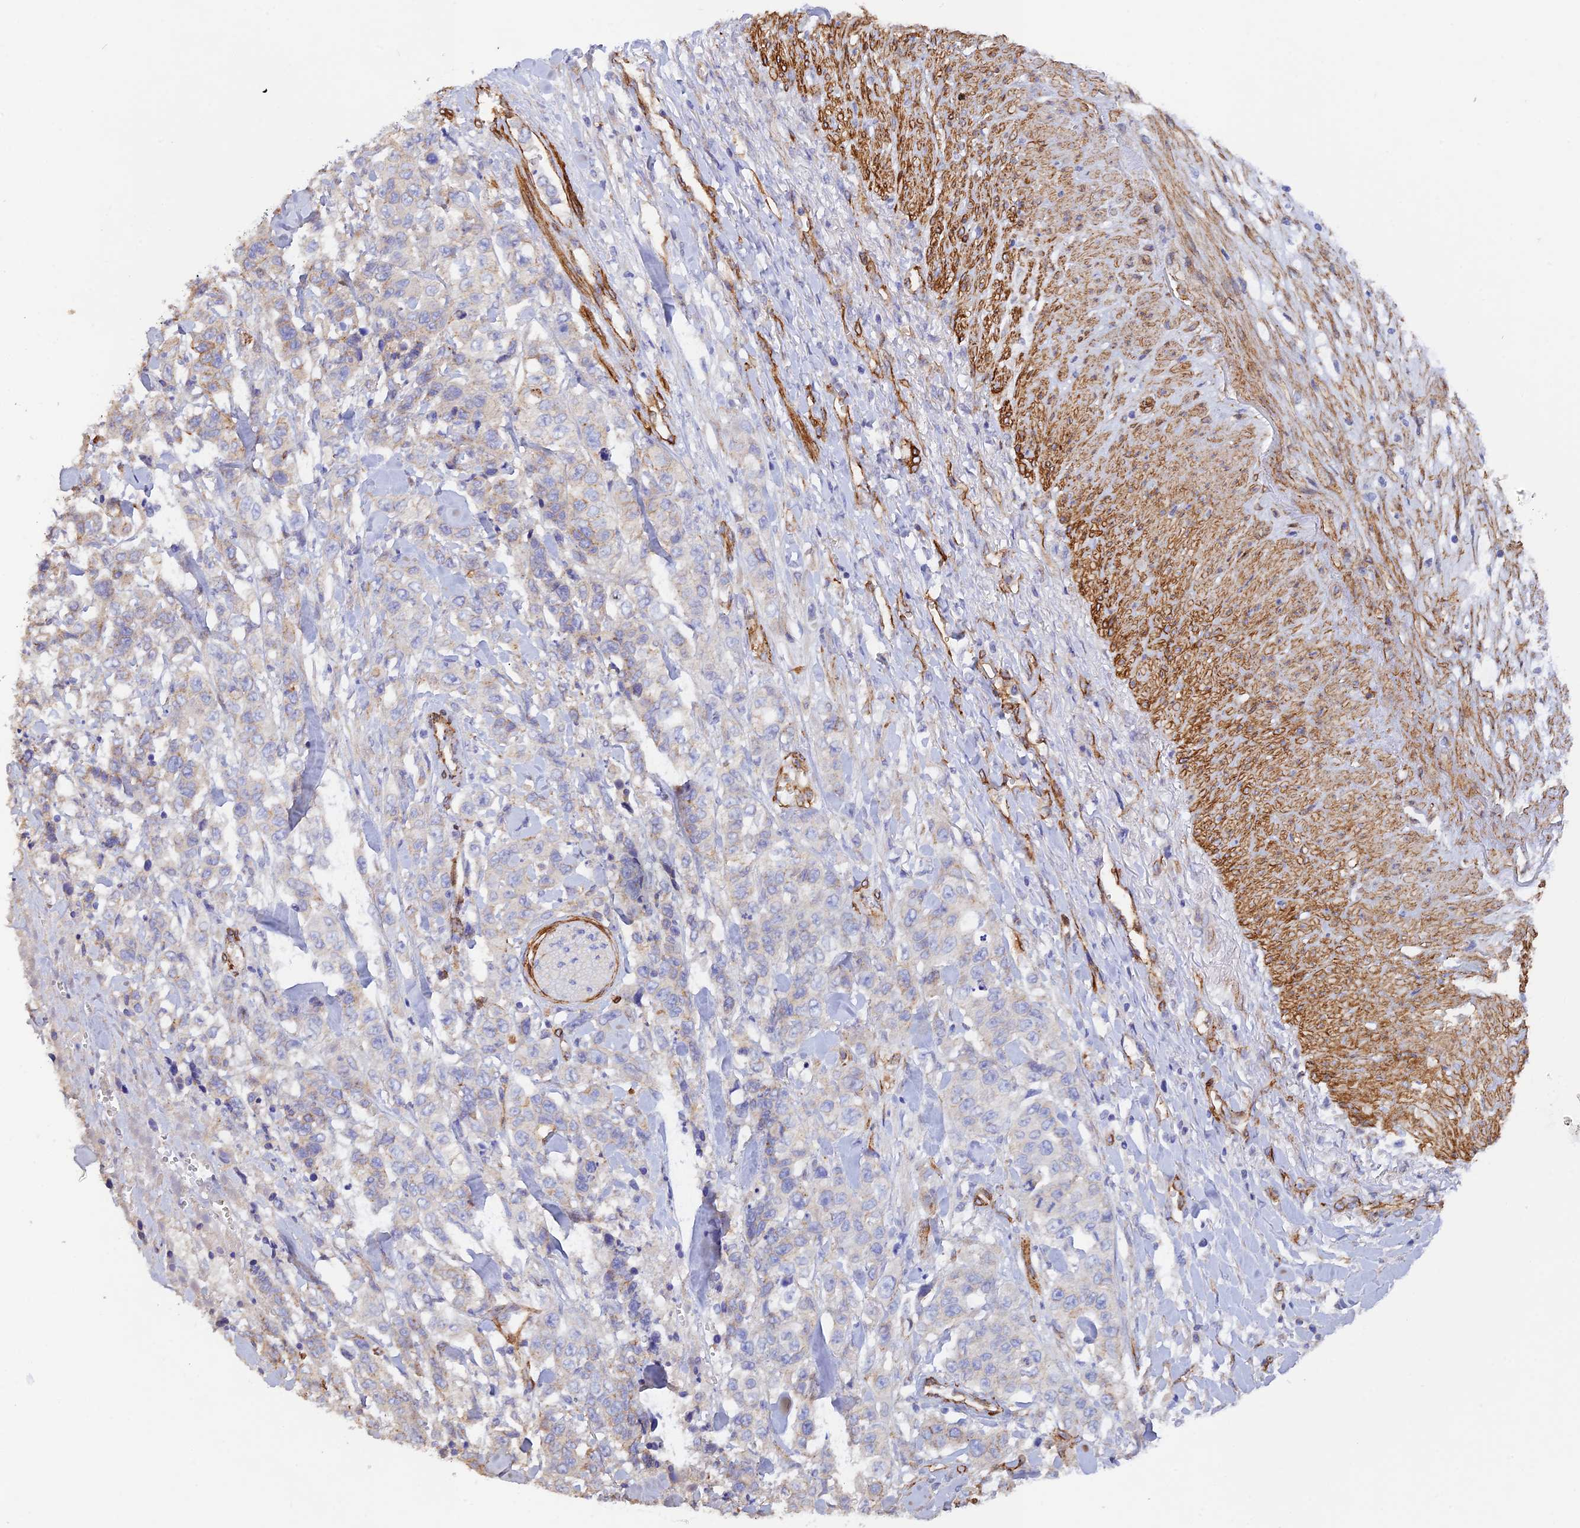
{"staining": {"intensity": "negative", "quantity": "none", "location": "none"}, "tissue": "stomach cancer", "cell_type": "Tumor cells", "image_type": "cancer", "snomed": [{"axis": "morphology", "description": "Adenocarcinoma, NOS"}, {"axis": "topography", "description": "Stomach, upper"}], "caption": "Human stomach cancer stained for a protein using immunohistochemistry (IHC) shows no expression in tumor cells.", "gene": "MYO9A", "patient": {"sex": "male", "age": 62}}